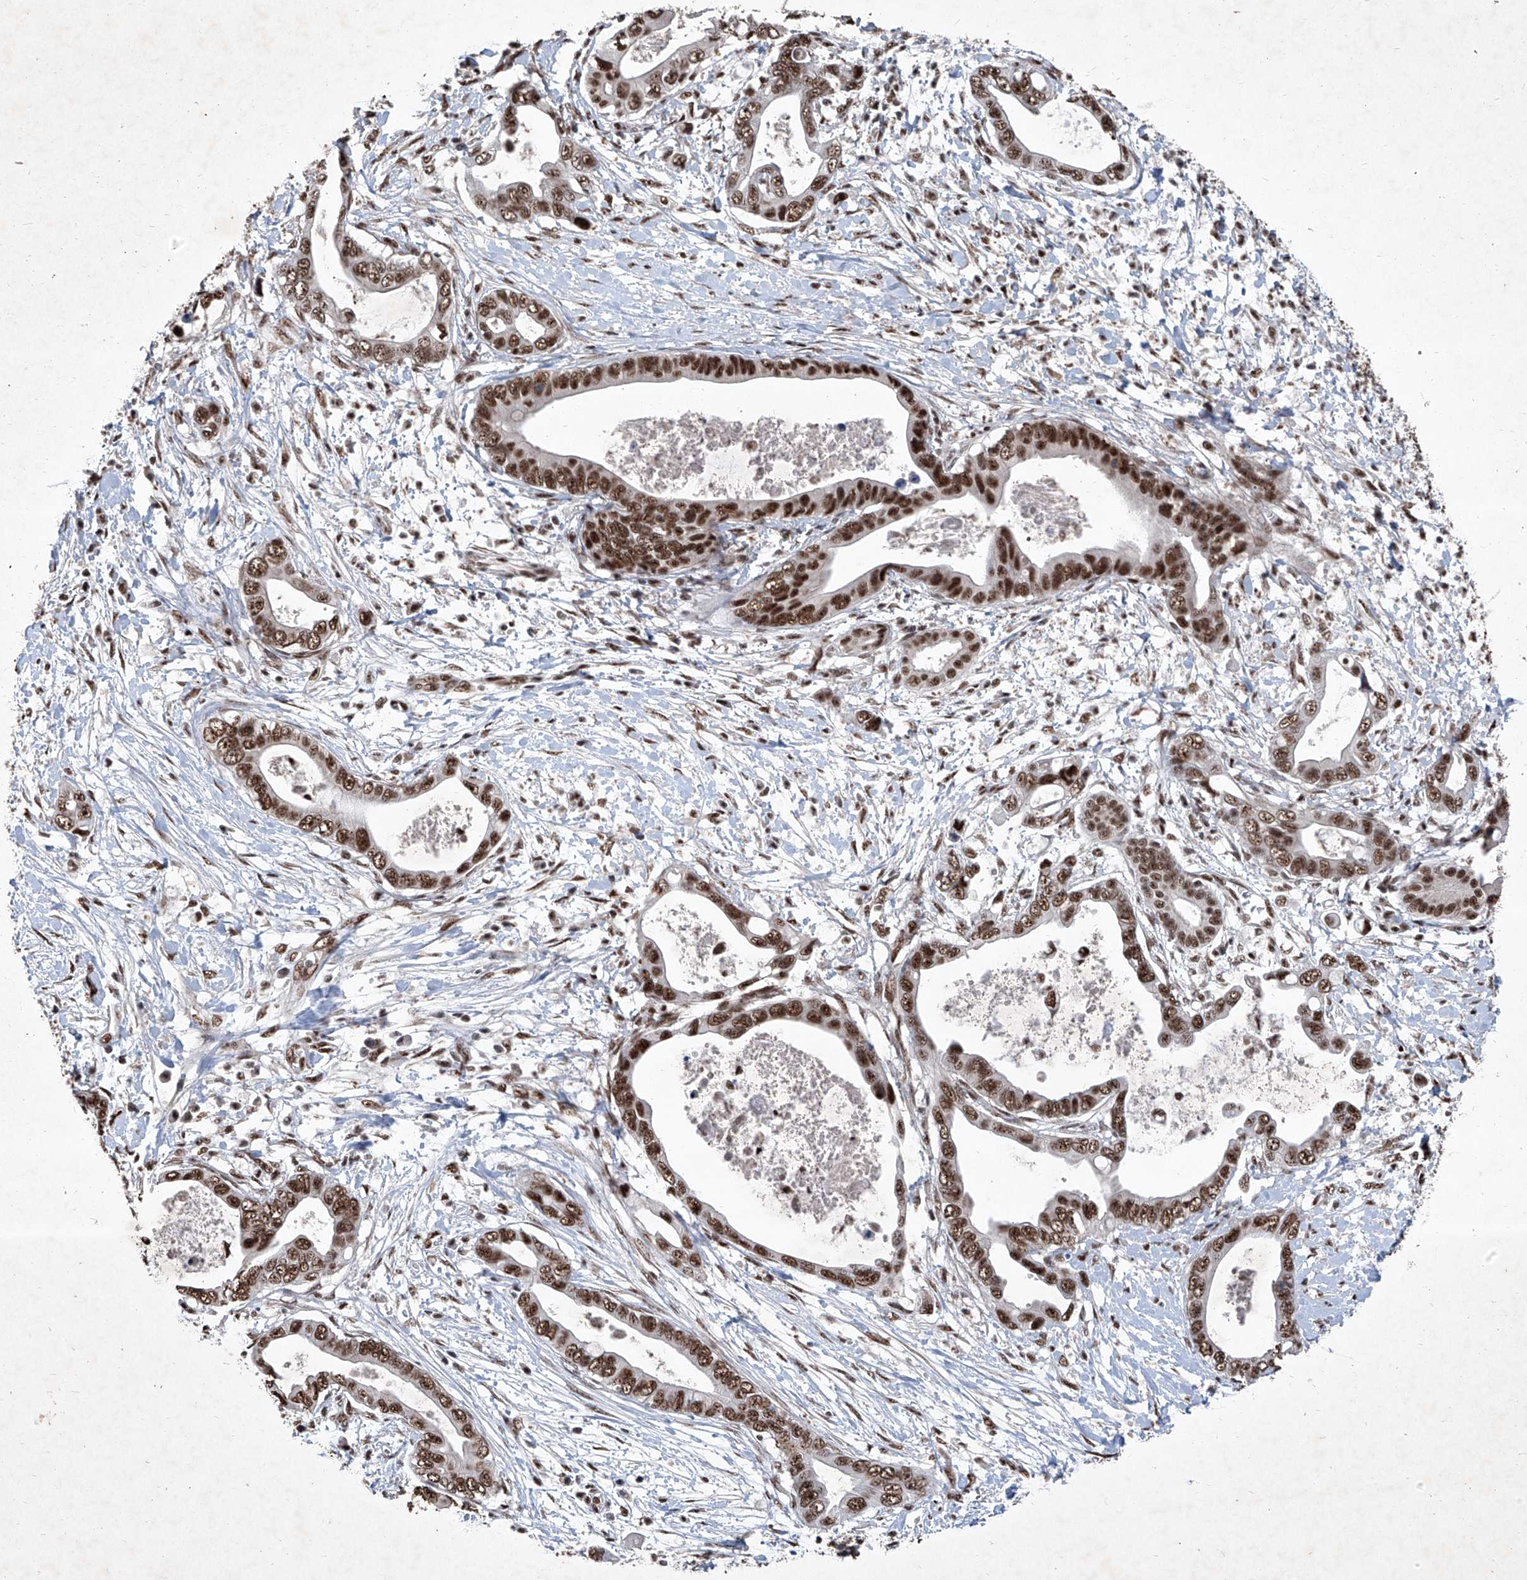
{"staining": {"intensity": "strong", "quantity": ">75%", "location": "nuclear"}, "tissue": "pancreatic cancer", "cell_type": "Tumor cells", "image_type": "cancer", "snomed": [{"axis": "morphology", "description": "Adenocarcinoma, NOS"}, {"axis": "topography", "description": "Pancreas"}], "caption": "Pancreatic cancer stained with DAB immunohistochemistry exhibits high levels of strong nuclear expression in approximately >75% of tumor cells. (DAB (3,3'-diaminobenzidine) = brown stain, brightfield microscopy at high magnification).", "gene": "DDX39B", "patient": {"sex": "male", "age": 75}}